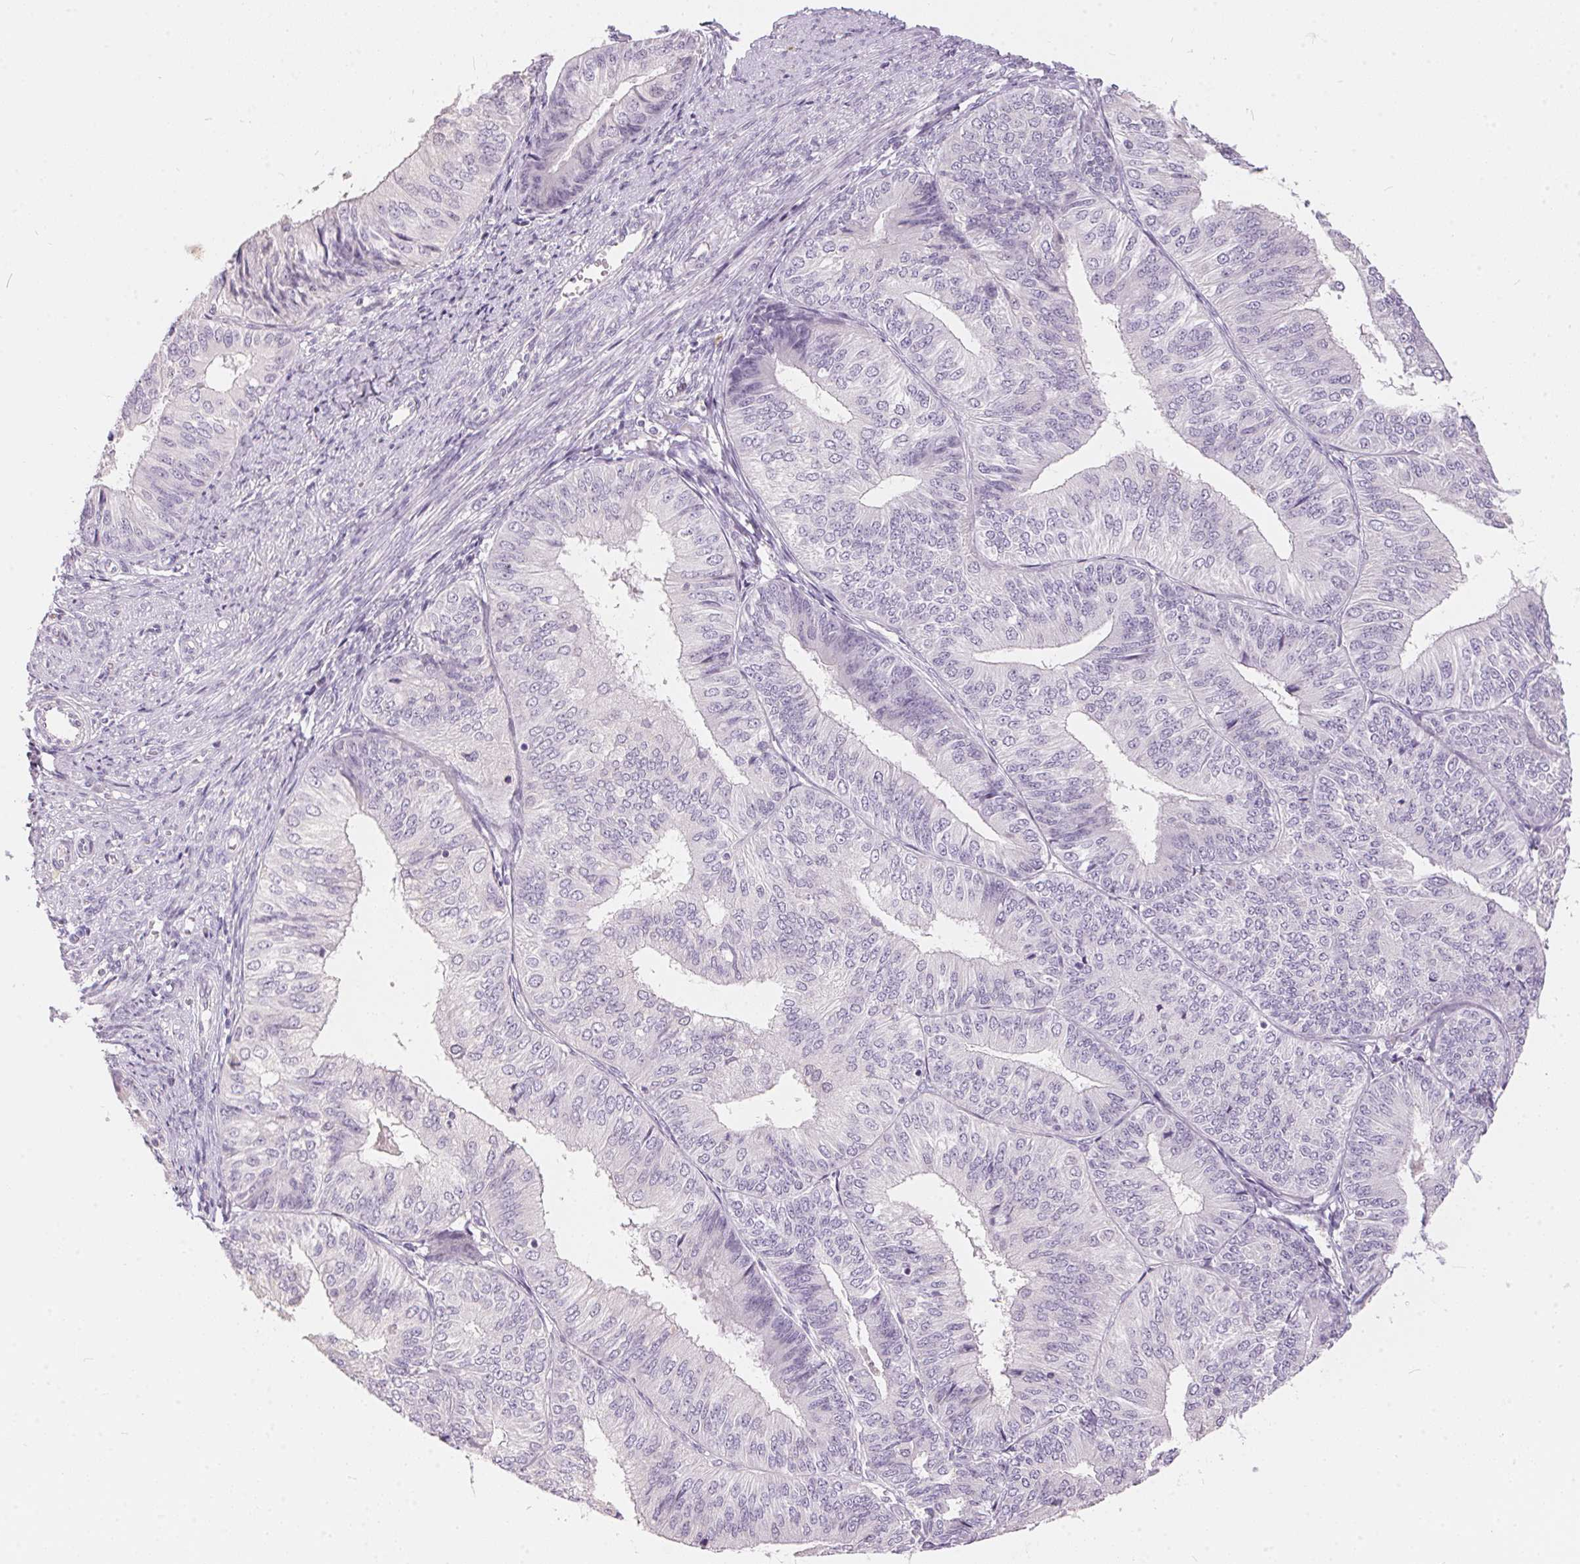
{"staining": {"intensity": "negative", "quantity": "none", "location": "none"}, "tissue": "endometrial cancer", "cell_type": "Tumor cells", "image_type": "cancer", "snomed": [{"axis": "morphology", "description": "Adenocarcinoma, NOS"}, {"axis": "topography", "description": "Endometrium"}], "caption": "High magnification brightfield microscopy of endometrial adenocarcinoma stained with DAB (3,3'-diaminobenzidine) (brown) and counterstained with hematoxylin (blue): tumor cells show no significant expression.", "gene": "SERPINB1", "patient": {"sex": "female", "age": 58}}